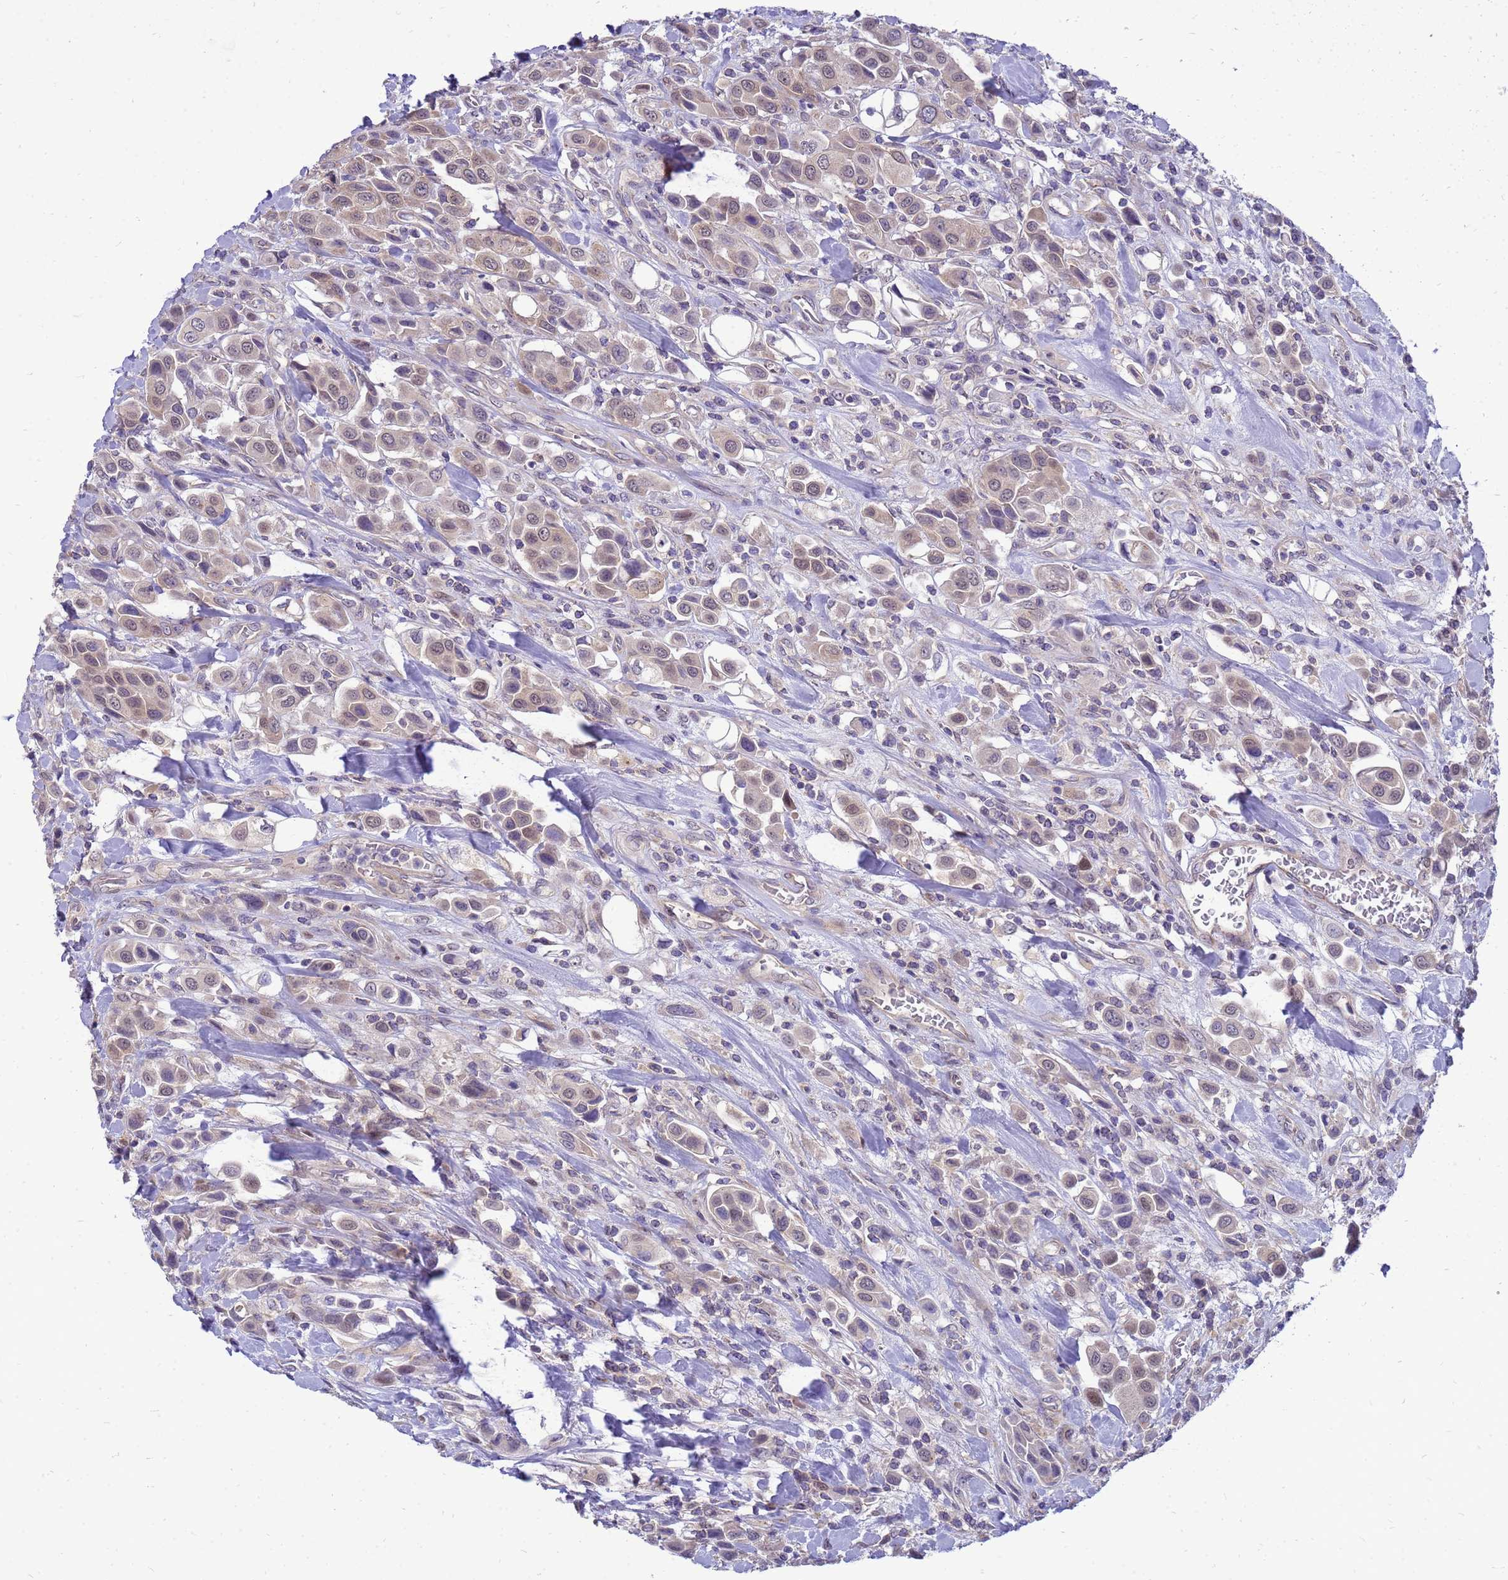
{"staining": {"intensity": "weak", "quantity": "25%-75%", "location": "cytoplasmic/membranous"}, "tissue": "urothelial cancer", "cell_type": "Tumor cells", "image_type": "cancer", "snomed": [{"axis": "morphology", "description": "Urothelial carcinoma, High grade"}, {"axis": "topography", "description": "Urinary bladder"}], "caption": "Immunohistochemistry histopathology image of high-grade urothelial carcinoma stained for a protein (brown), which shows low levels of weak cytoplasmic/membranous positivity in about 25%-75% of tumor cells.", "gene": "ENOPH1", "patient": {"sex": "male", "age": 50}}